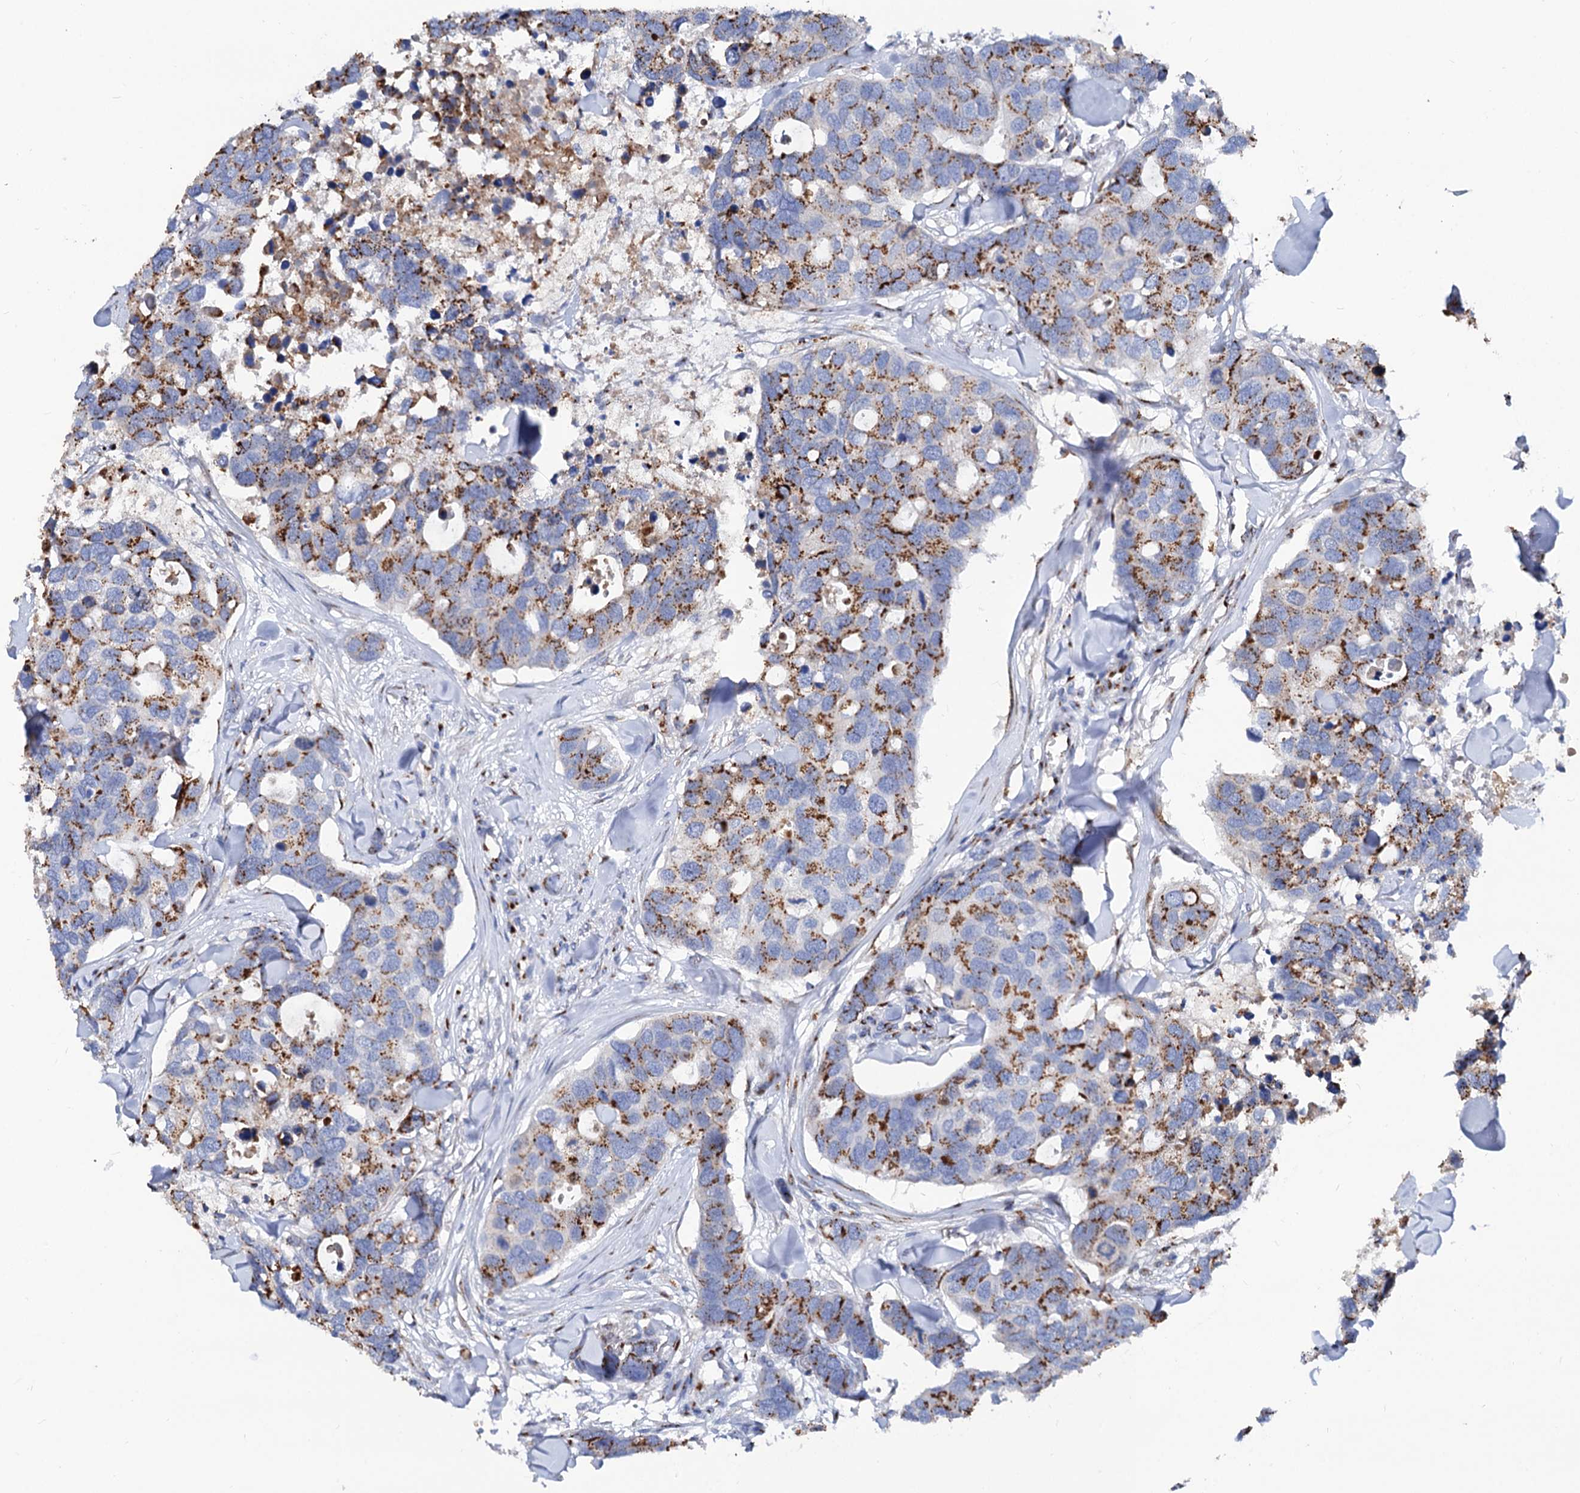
{"staining": {"intensity": "strong", "quantity": "25%-75%", "location": "cytoplasmic/membranous"}, "tissue": "breast cancer", "cell_type": "Tumor cells", "image_type": "cancer", "snomed": [{"axis": "morphology", "description": "Duct carcinoma"}, {"axis": "topography", "description": "Breast"}], "caption": "This micrograph reveals IHC staining of breast cancer, with high strong cytoplasmic/membranous positivity in approximately 25%-75% of tumor cells.", "gene": "TM9SF3", "patient": {"sex": "female", "age": 83}}